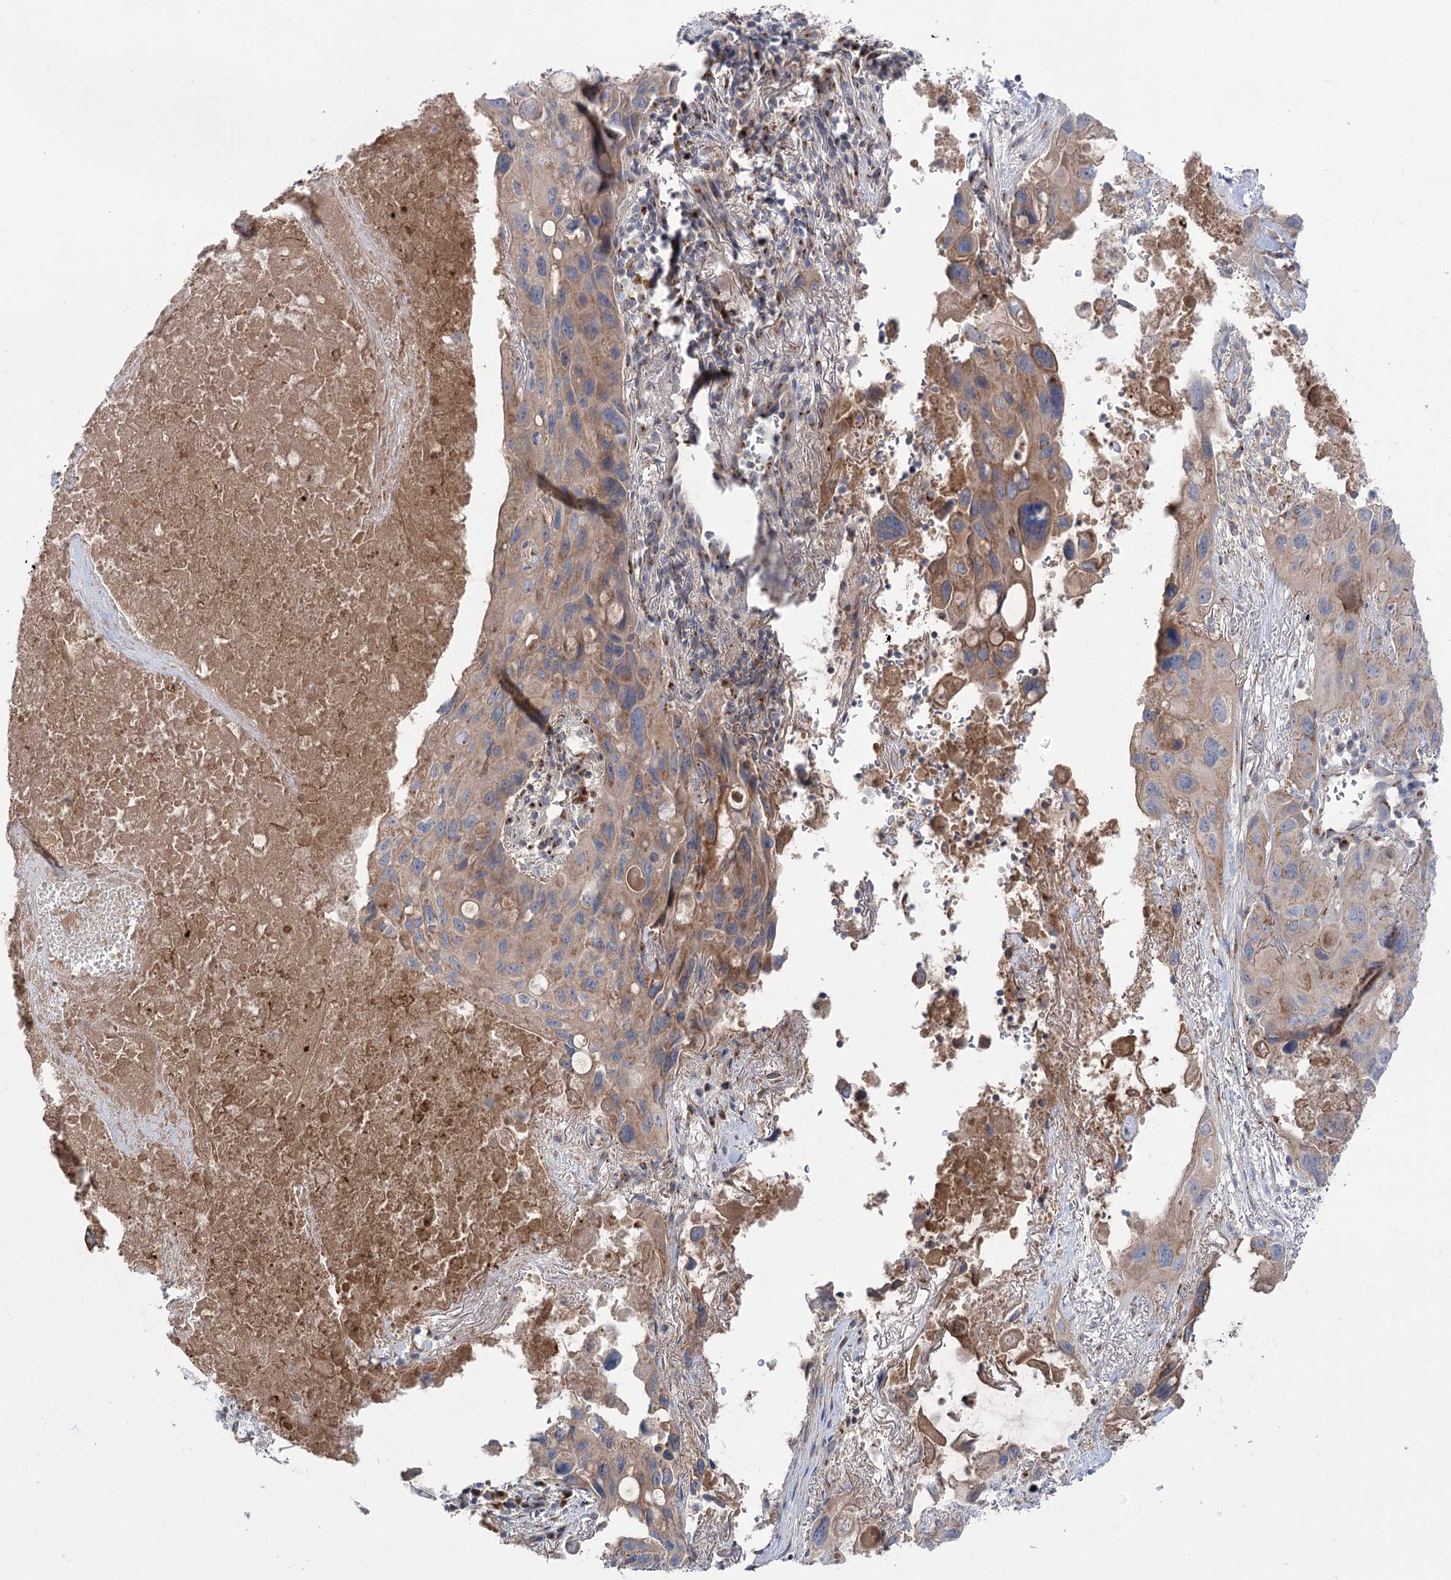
{"staining": {"intensity": "moderate", "quantity": "25%-75%", "location": "cytoplasmic/membranous"}, "tissue": "lung cancer", "cell_type": "Tumor cells", "image_type": "cancer", "snomed": [{"axis": "morphology", "description": "Squamous cell carcinoma, NOS"}, {"axis": "topography", "description": "Lung"}], "caption": "DAB (3,3'-diaminobenzidine) immunohistochemical staining of squamous cell carcinoma (lung) exhibits moderate cytoplasmic/membranous protein expression in about 25%-75% of tumor cells.", "gene": "GBF1", "patient": {"sex": "female", "age": 73}}